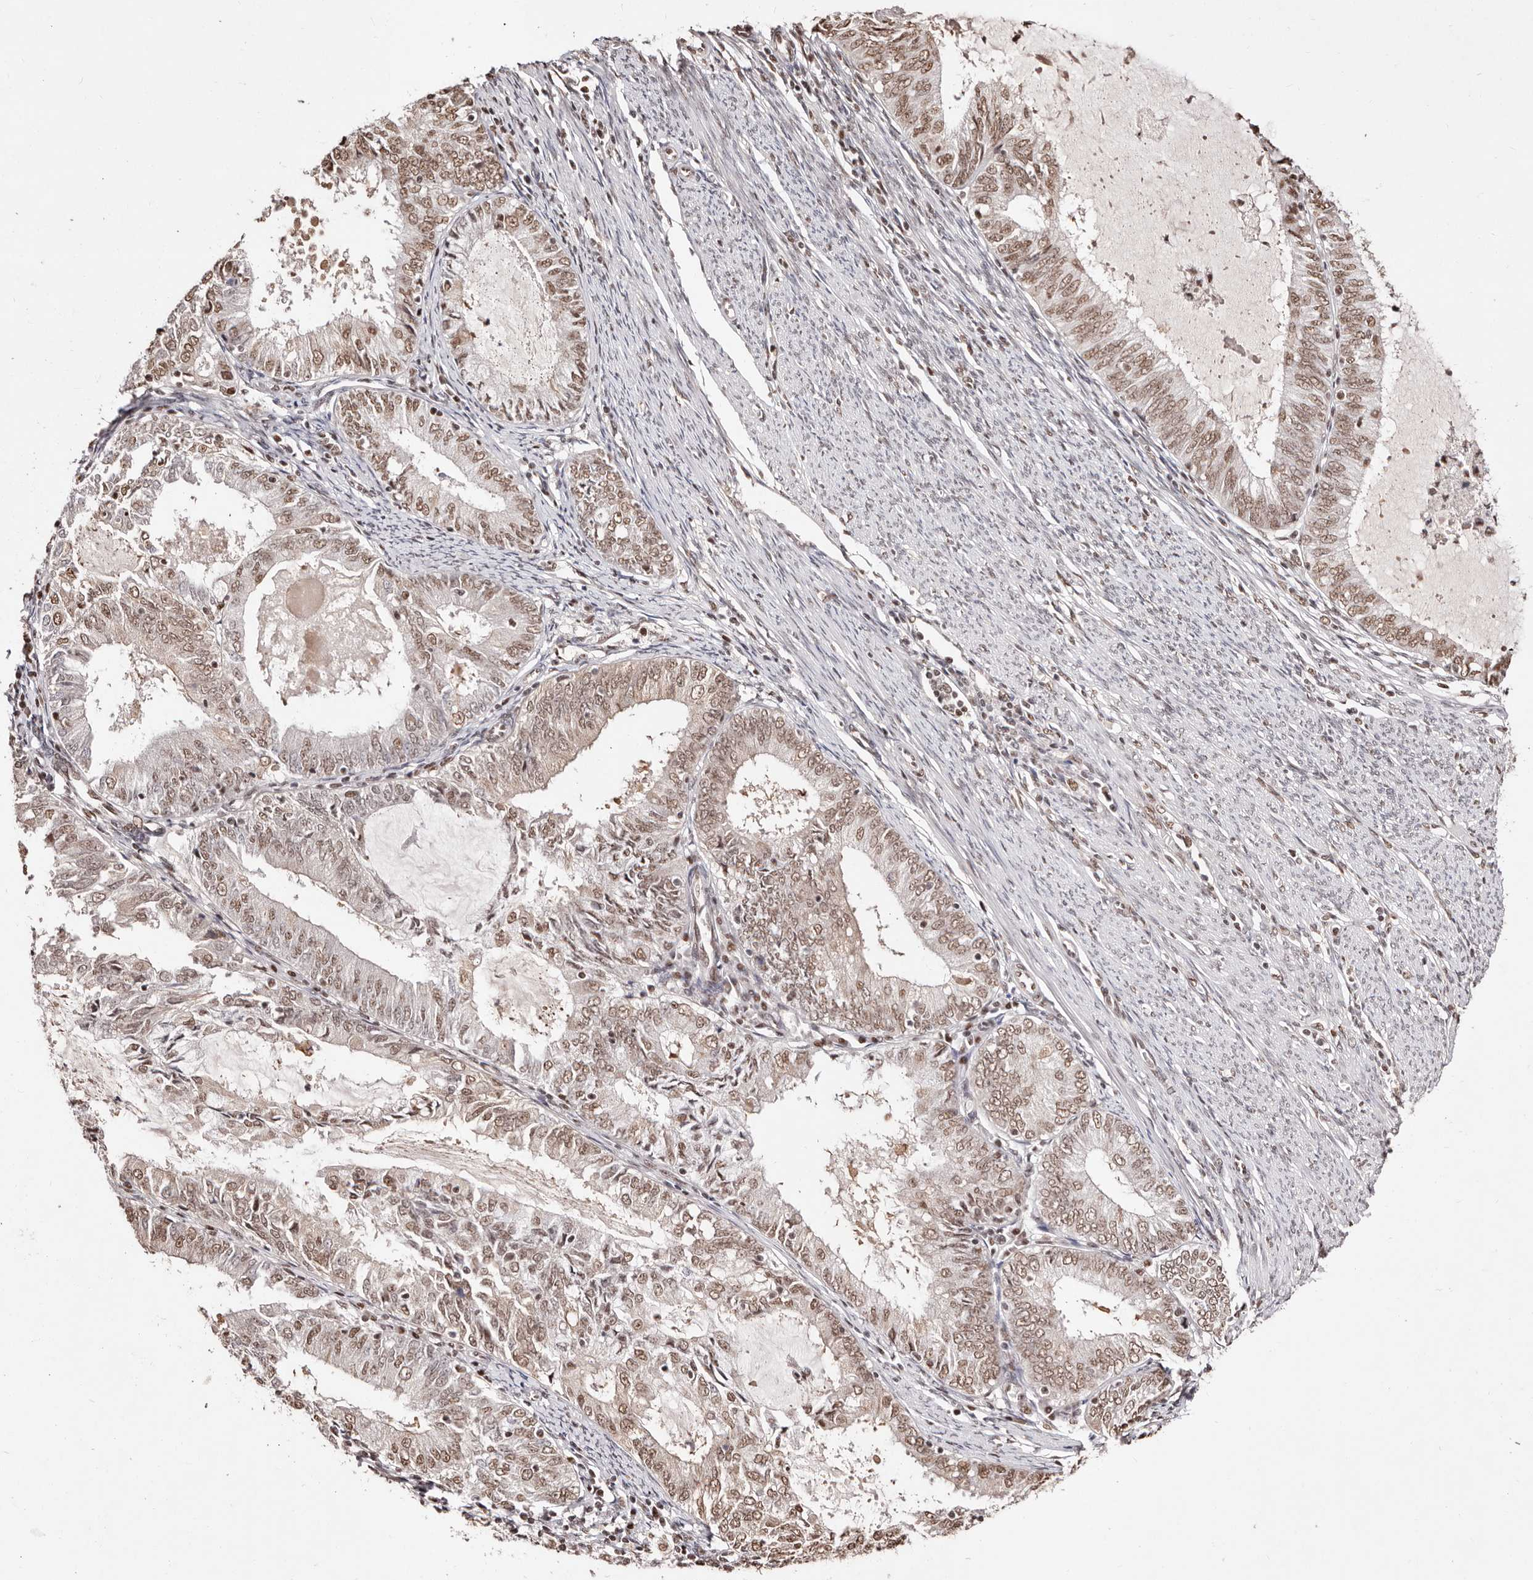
{"staining": {"intensity": "moderate", "quantity": ">75%", "location": "nuclear"}, "tissue": "endometrial cancer", "cell_type": "Tumor cells", "image_type": "cancer", "snomed": [{"axis": "morphology", "description": "Adenocarcinoma, NOS"}, {"axis": "topography", "description": "Endometrium"}], "caption": "A brown stain shows moderate nuclear staining of a protein in human endometrial adenocarcinoma tumor cells.", "gene": "BICRAL", "patient": {"sex": "female", "age": 57}}